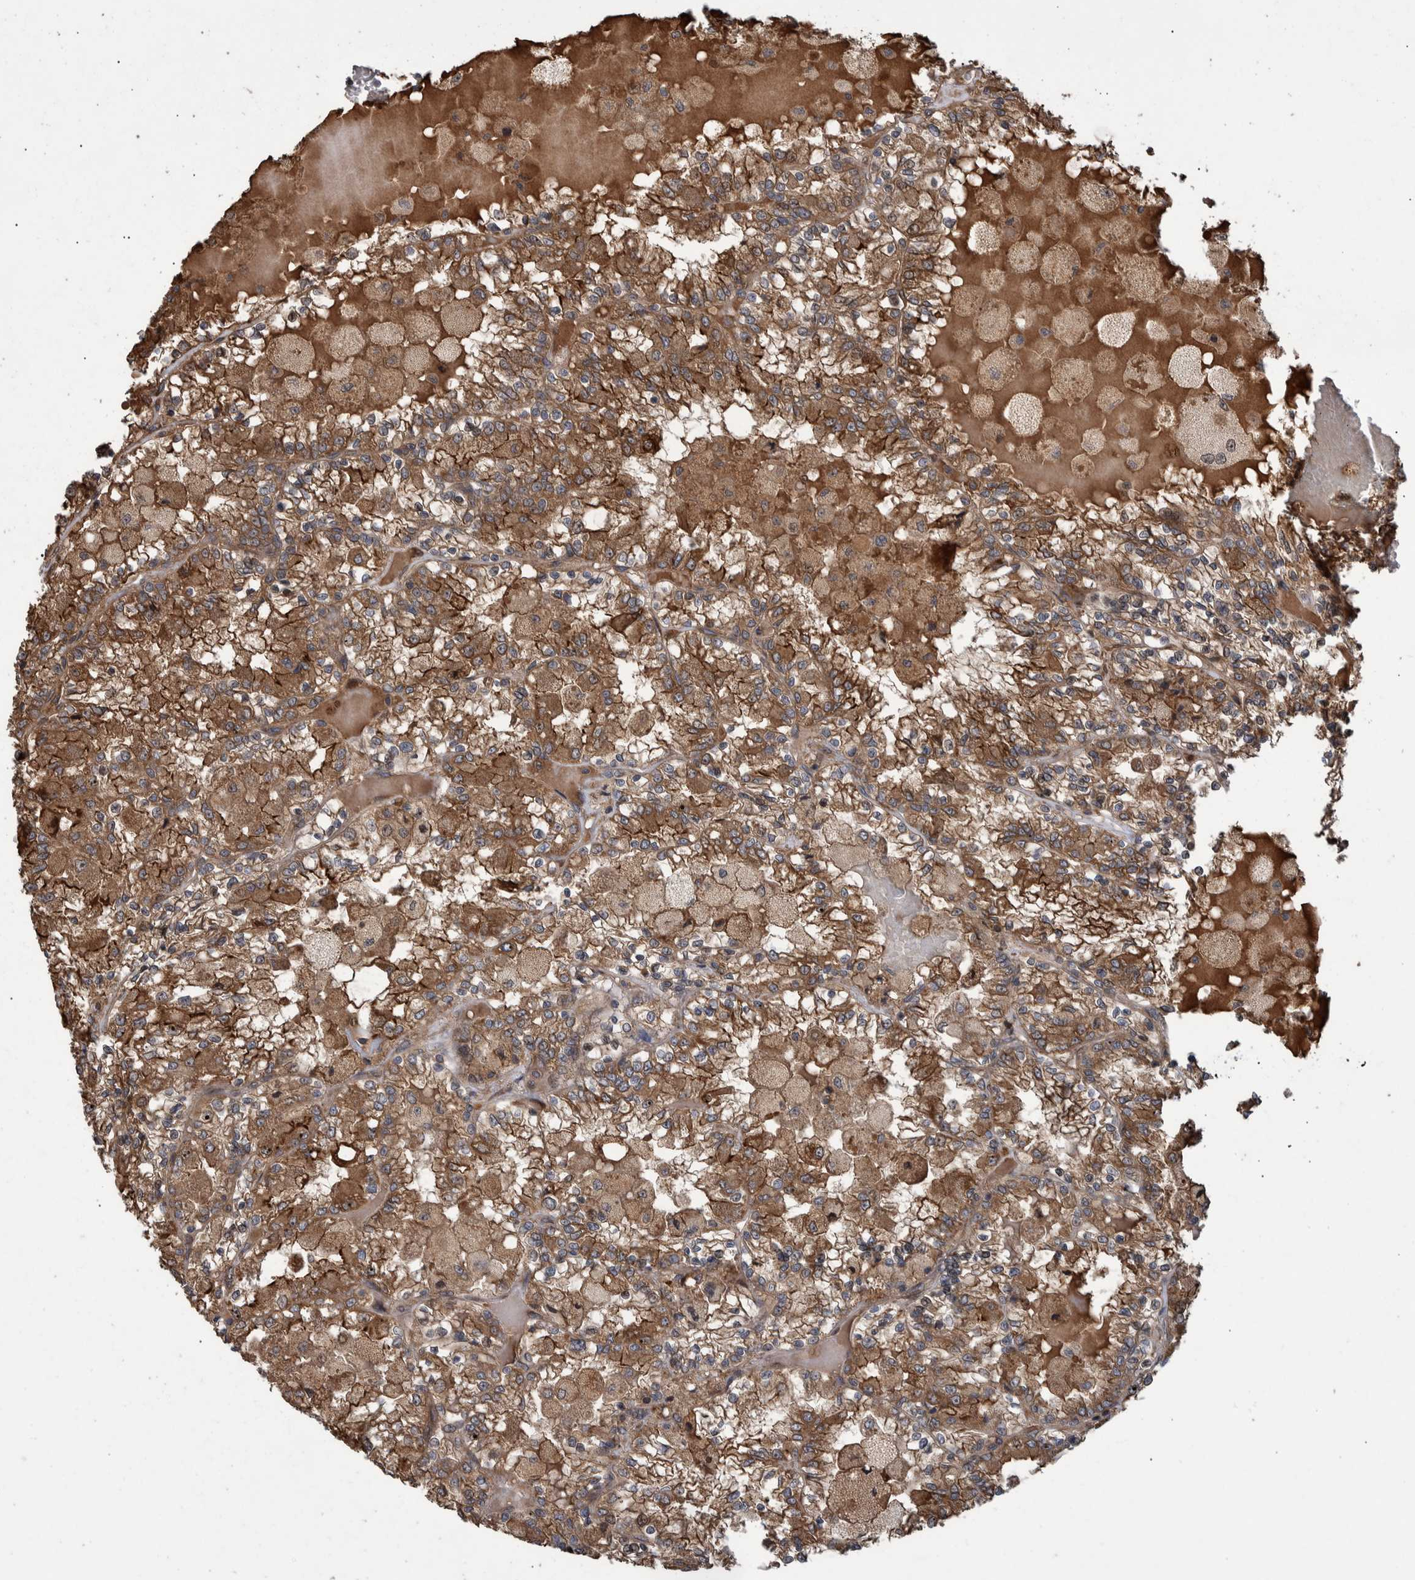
{"staining": {"intensity": "moderate", "quantity": ">75%", "location": "cytoplasmic/membranous"}, "tissue": "renal cancer", "cell_type": "Tumor cells", "image_type": "cancer", "snomed": [{"axis": "morphology", "description": "Adenocarcinoma, NOS"}, {"axis": "topography", "description": "Kidney"}], "caption": "A micrograph of human renal cancer stained for a protein demonstrates moderate cytoplasmic/membranous brown staining in tumor cells.", "gene": "B3GNTL1", "patient": {"sex": "female", "age": 56}}